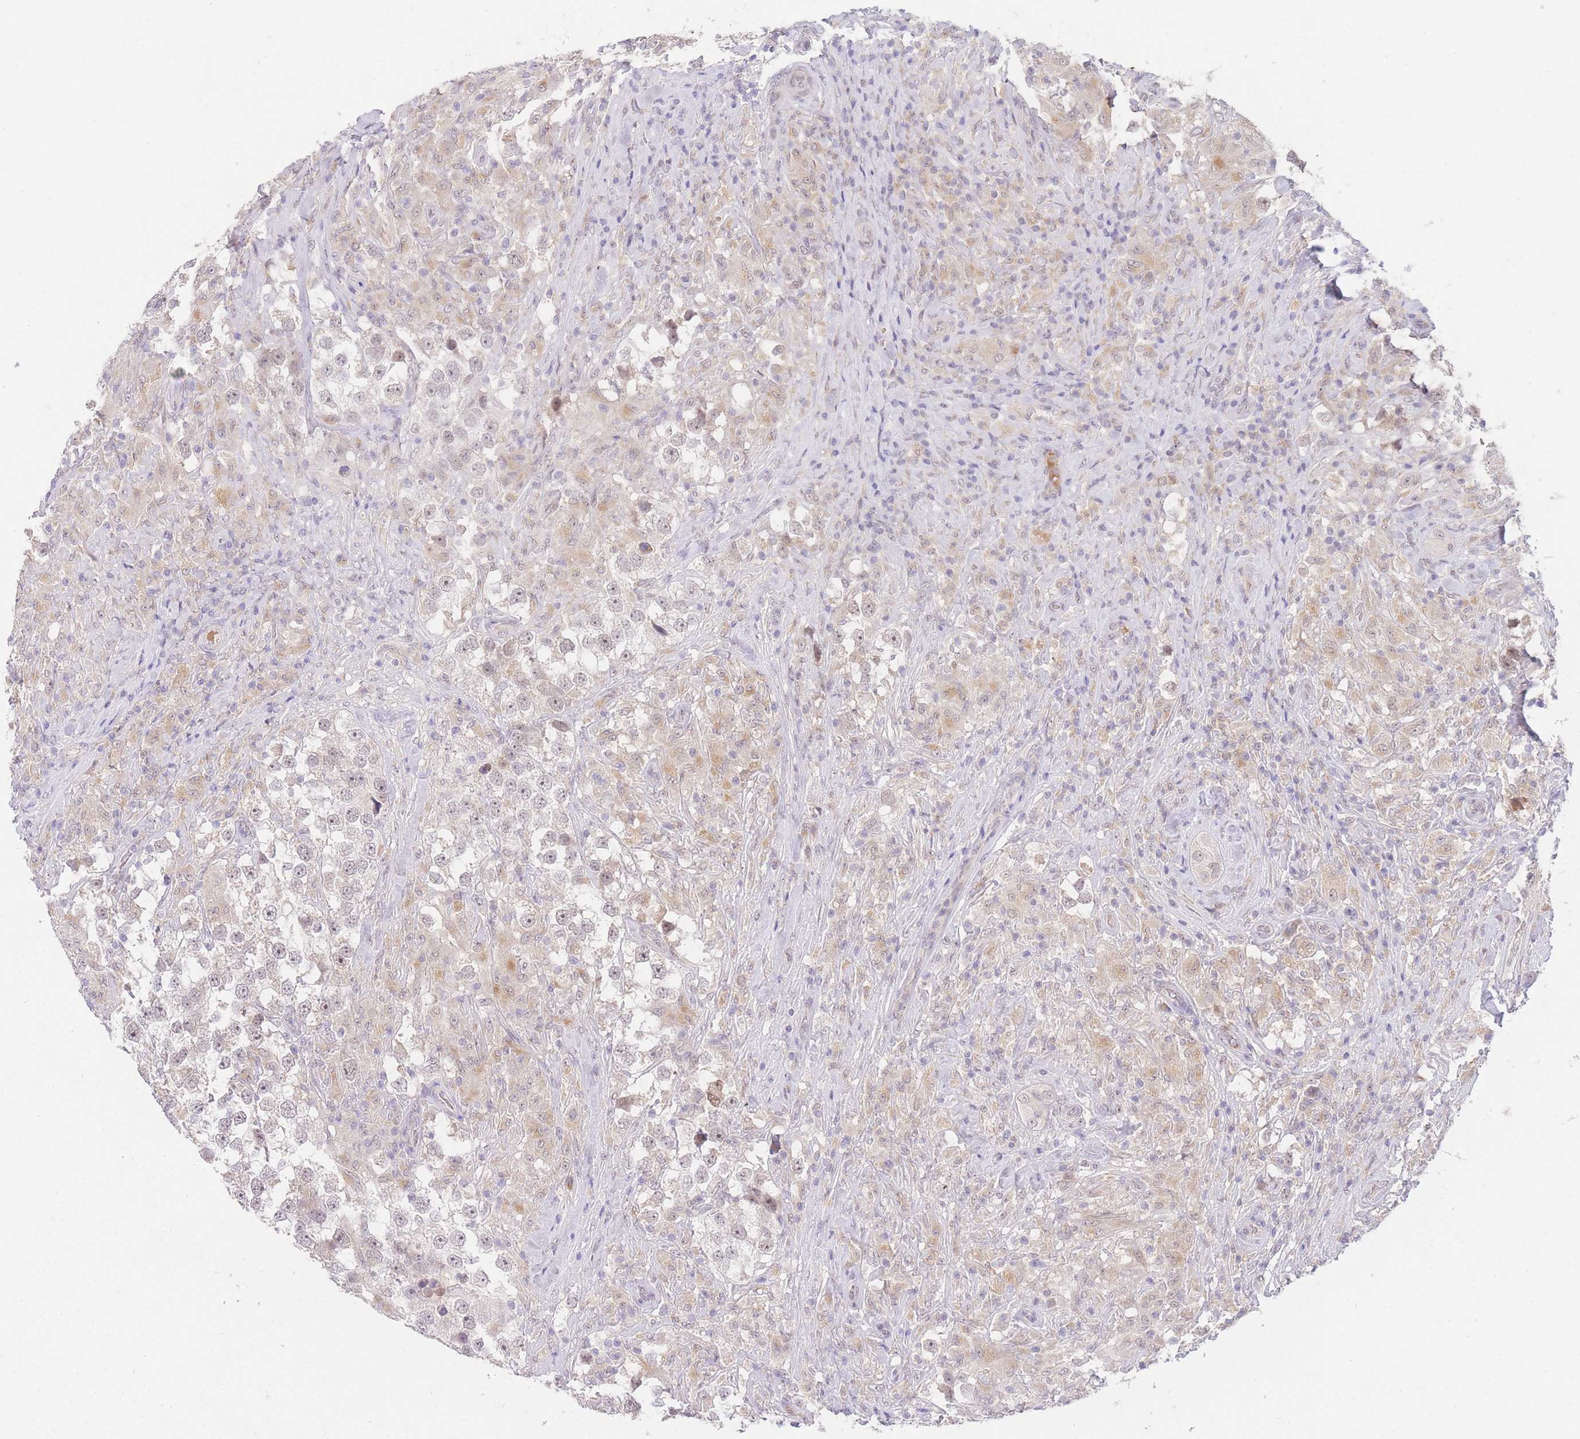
{"staining": {"intensity": "negative", "quantity": "none", "location": "none"}, "tissue": "testis cancer", "cell_type": "Tumor cells", "image_type": "cancer", "snomed": [{"axis": "morphology", "description": "Seminoma, NOS"}, {"axis": "topography", "description": "Testis"}], "caption": "Micrograph shows no protein staining in tumor cells of testis seminoma tissue.", "gene": "SLC25A33", "patient": {"sex": "male", "age": 46}}